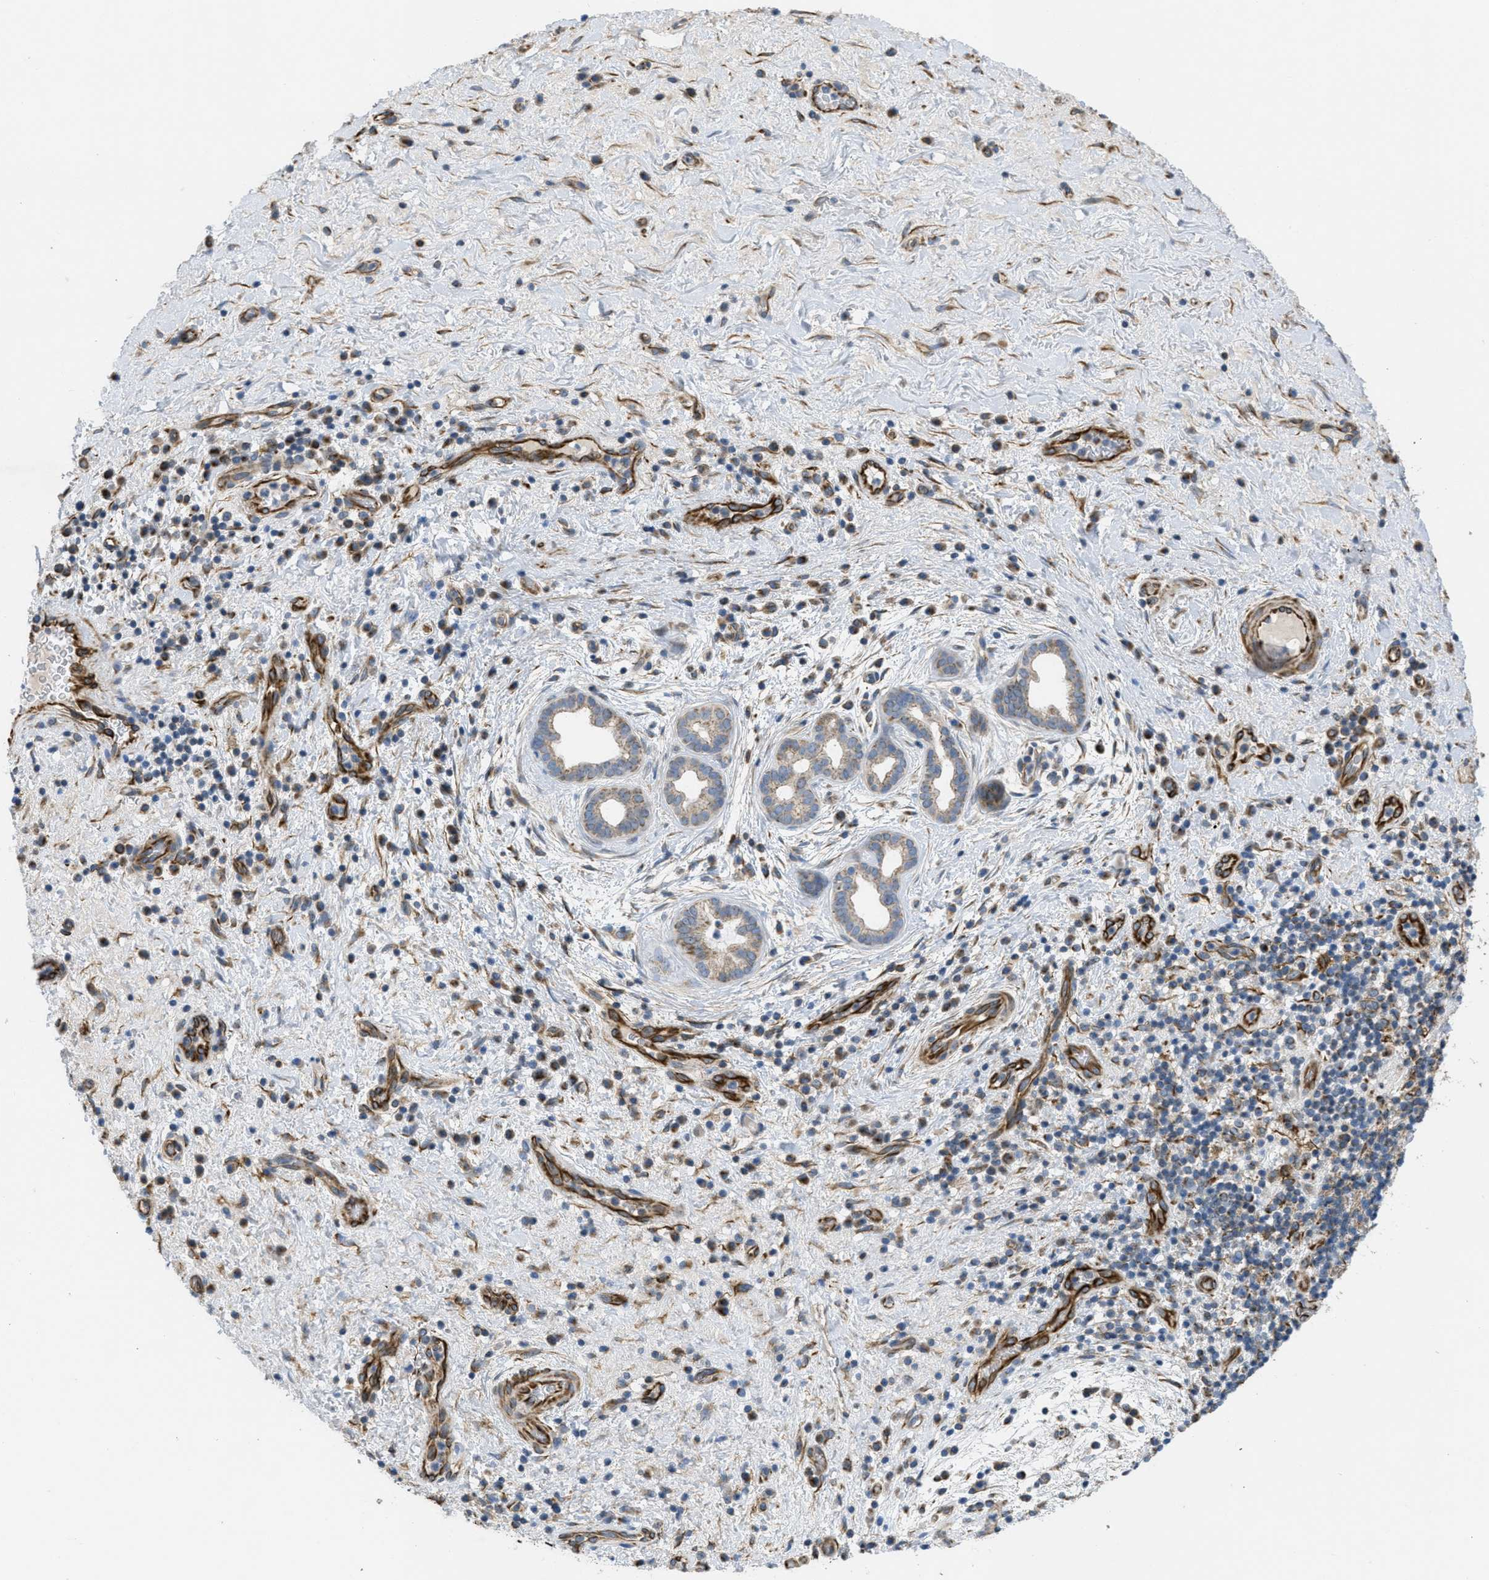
{"staining": {"intensity": "weak", "quantity": ">75%", "location": "cytoplasmic/membranous"}, "tissue": "liver cancer", "cell_type": "Tumor cells", "image_type": "cancer", "snomed": [{"axis": "morphology", "description": "Cholangiocarcinoma"}, {"axis": "topography", "description": "Liver"}], "caption": "There is low levels of weak cytoplasmic/membranous staining in tumor cells of liver cancer (cholangiocarcinoma), as demonstrated by immunohistochemical staining (brown color).", "gene": "BTN3A1", "patient": {"sex": "female", "age": 38}}